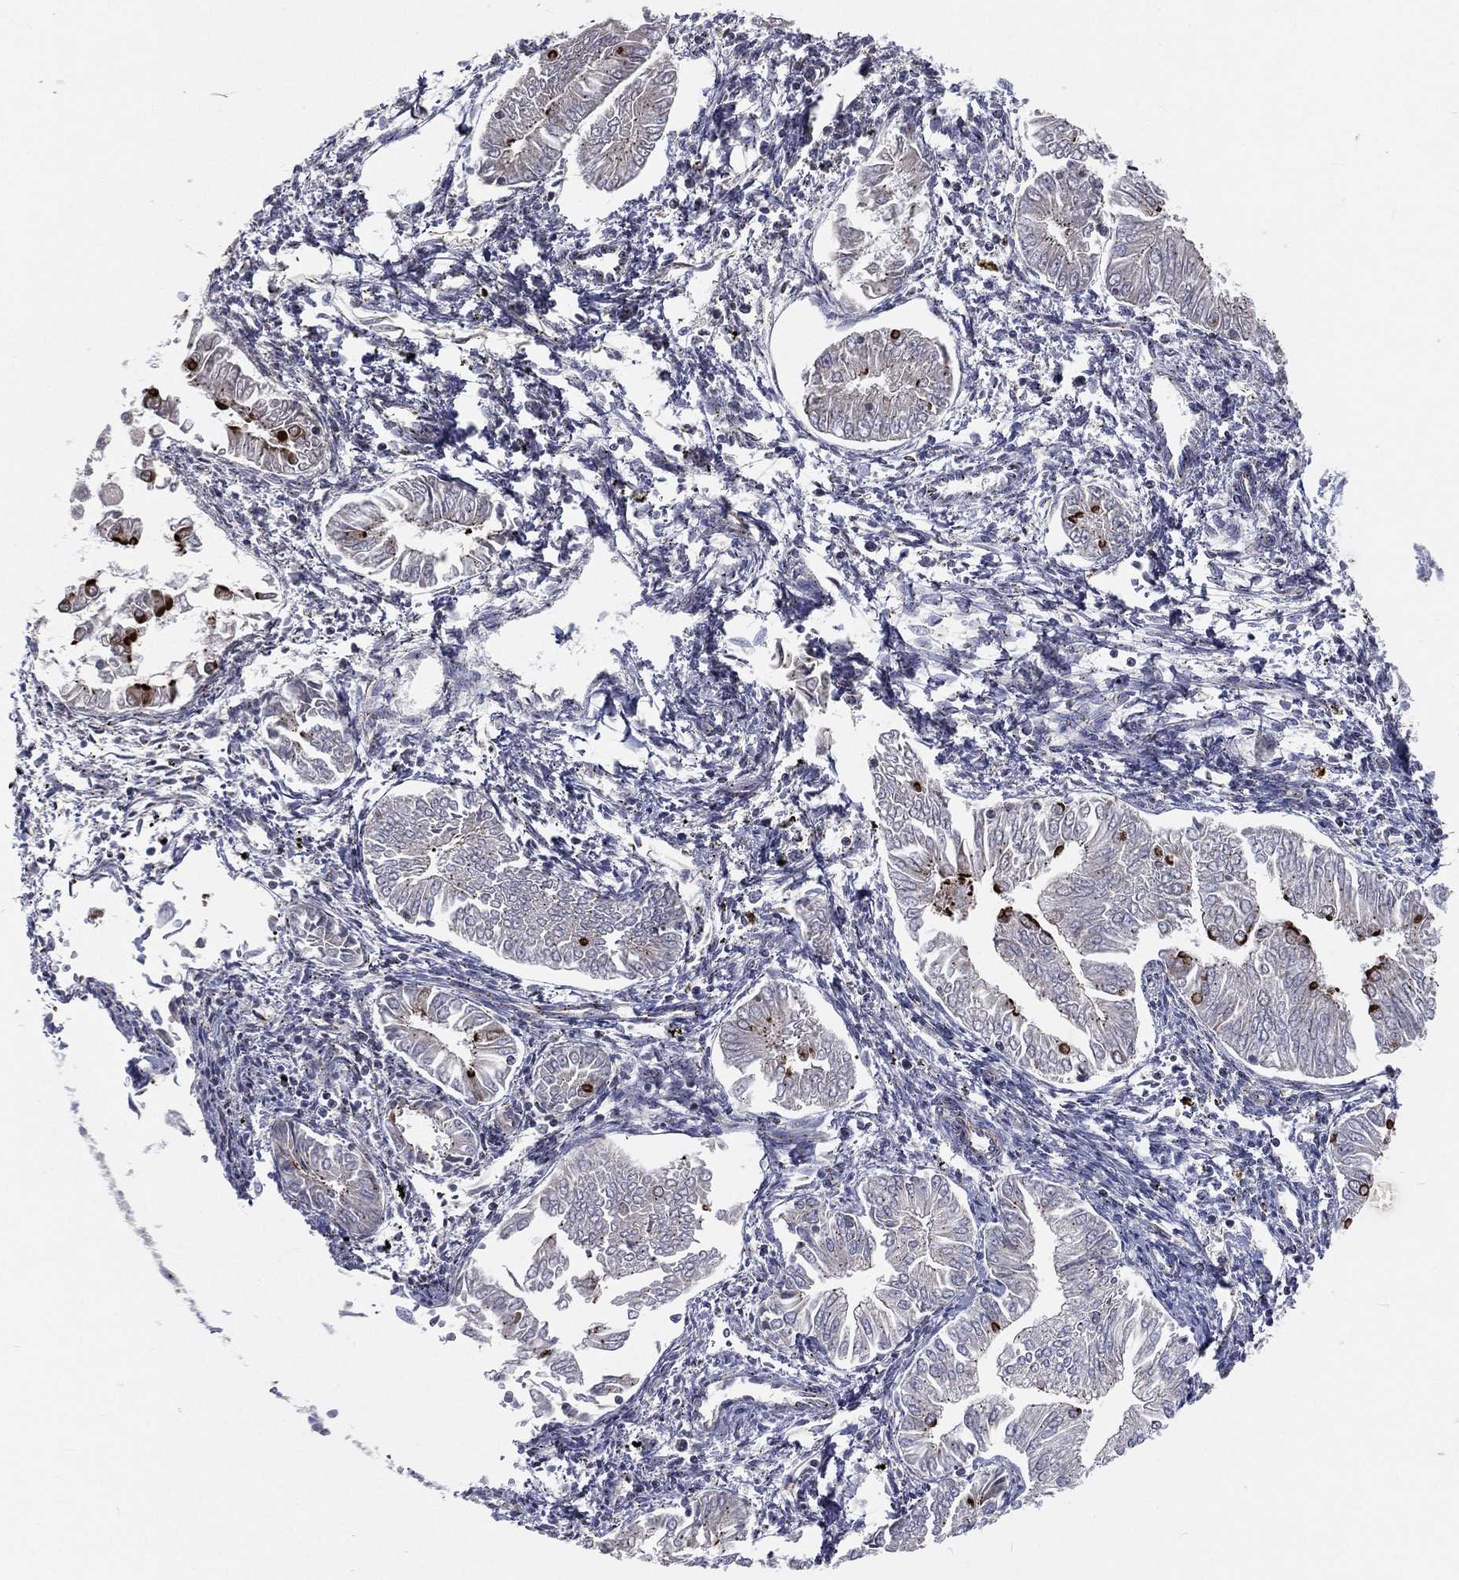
{"staining": {"intensity": "strong", "quantity": "<25%", "location": "cytoplasmic/membranous"}, "tissue": "endometrial cancer", "cell_type": "Tumor cells", "image_type": "cancer", "snomed": [{"axis": "morphology", "description": "Adenocarcinoma, NOS"}, {"axis": "topography", "description": "Endometrium"}], "caption": "Protein expression analysis of endometrial cancer (adenocarcinoma) demonstrates strong cytoplasmic/membranous staining in about <25% of tumor cells.", "gene": "CROCC", "patient": {"sex": "female", "age": 53}}